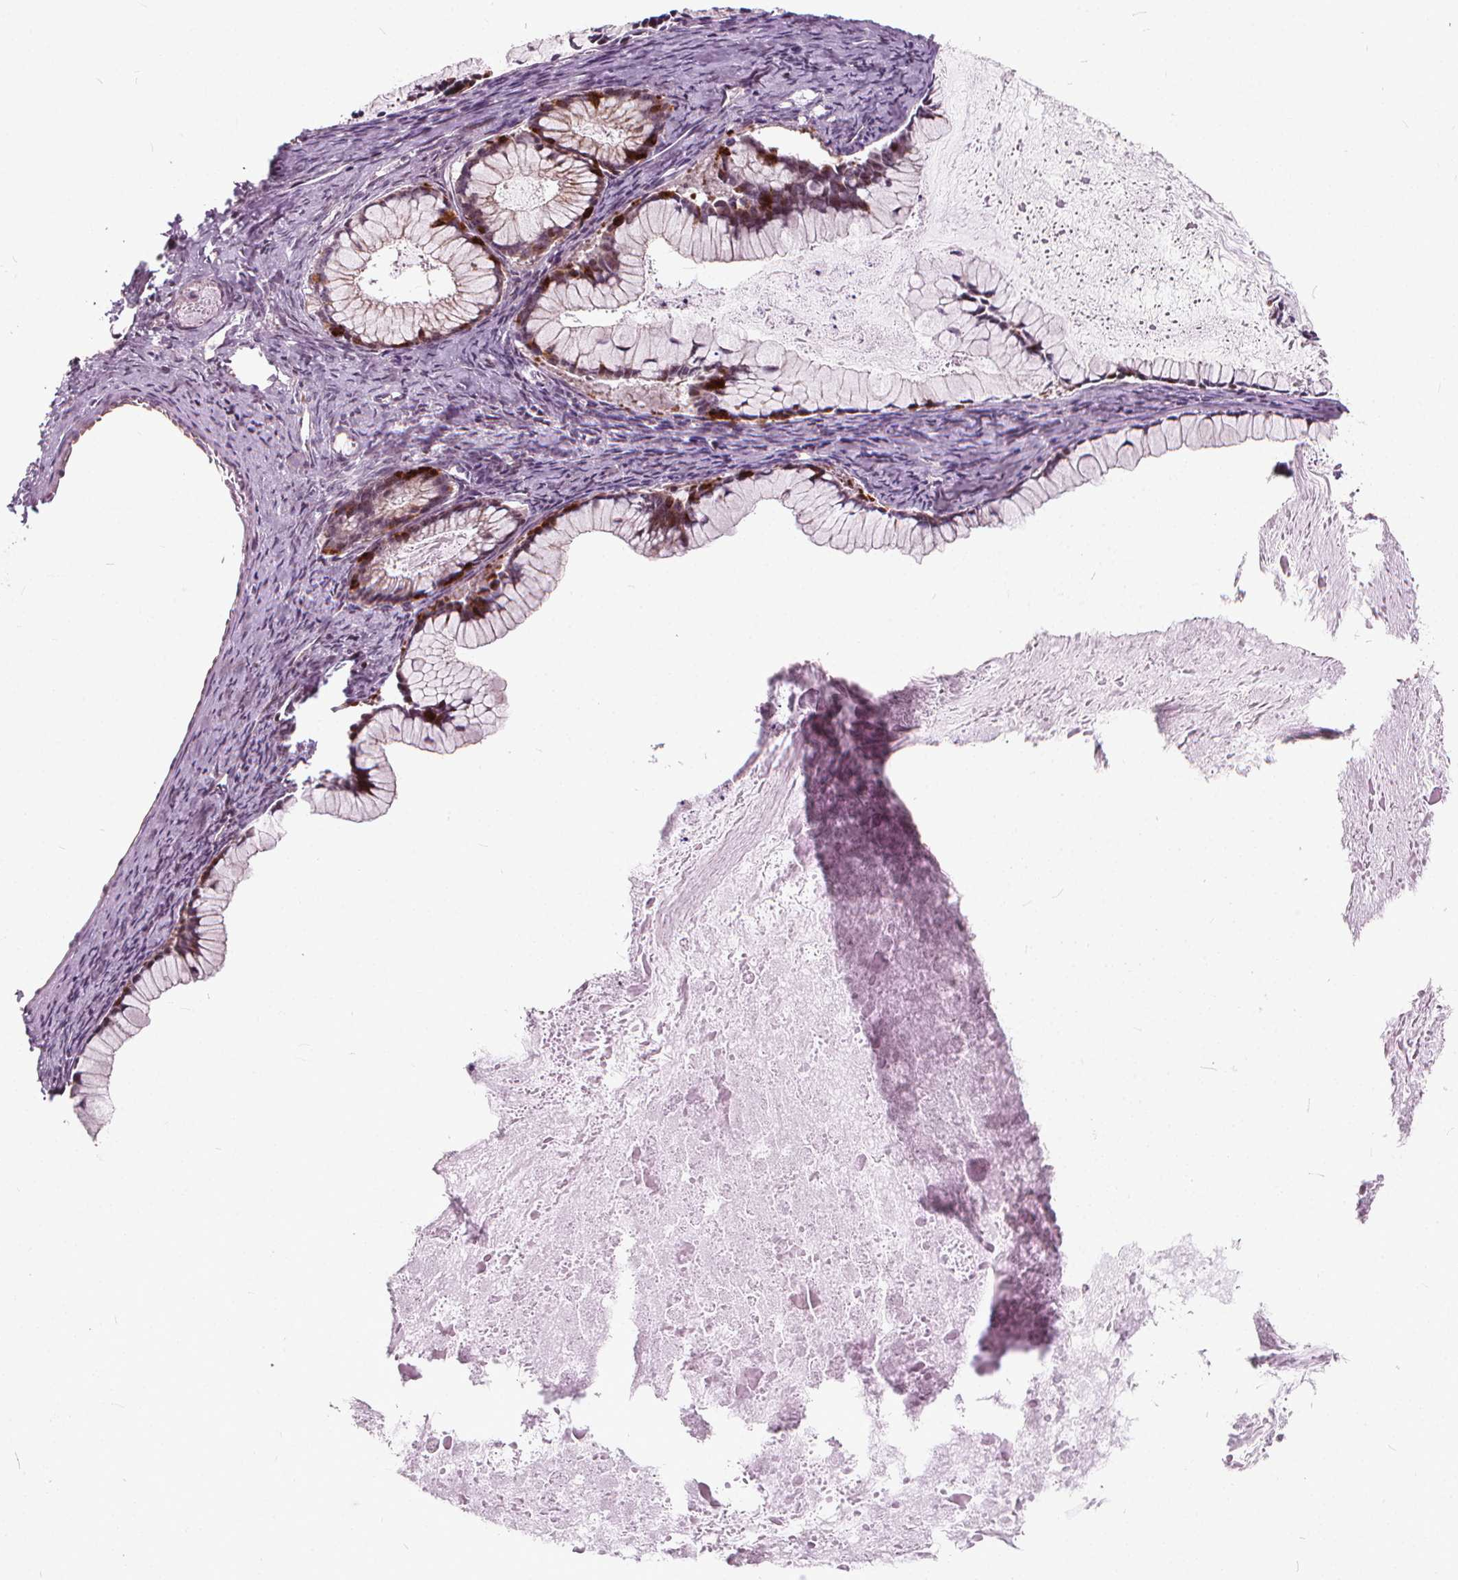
{"staining": {"intensity": "moderate", "quantity": ">75%", "location": "cytoplasmic/membranous"}, "tissue": "ovarian cancer", "cell_type": "Tumor cells", "image_type": "cancer", "snomed": [{"axis": "morphology", "description": "Cystadenocarcinoma, mucinous, NOS"}, {"axis": "topography", "description": "Ovary"}], "caption": "Immunohistochemical staining of human ovarian cancer (mucinous cystadenocarcinoma) demonstrates moderate cytoplasmic/membranous protein expression in about >75% of tumor cells.", "gene": "INPP5E", "patient": {"sex": "female", "age": 41}}